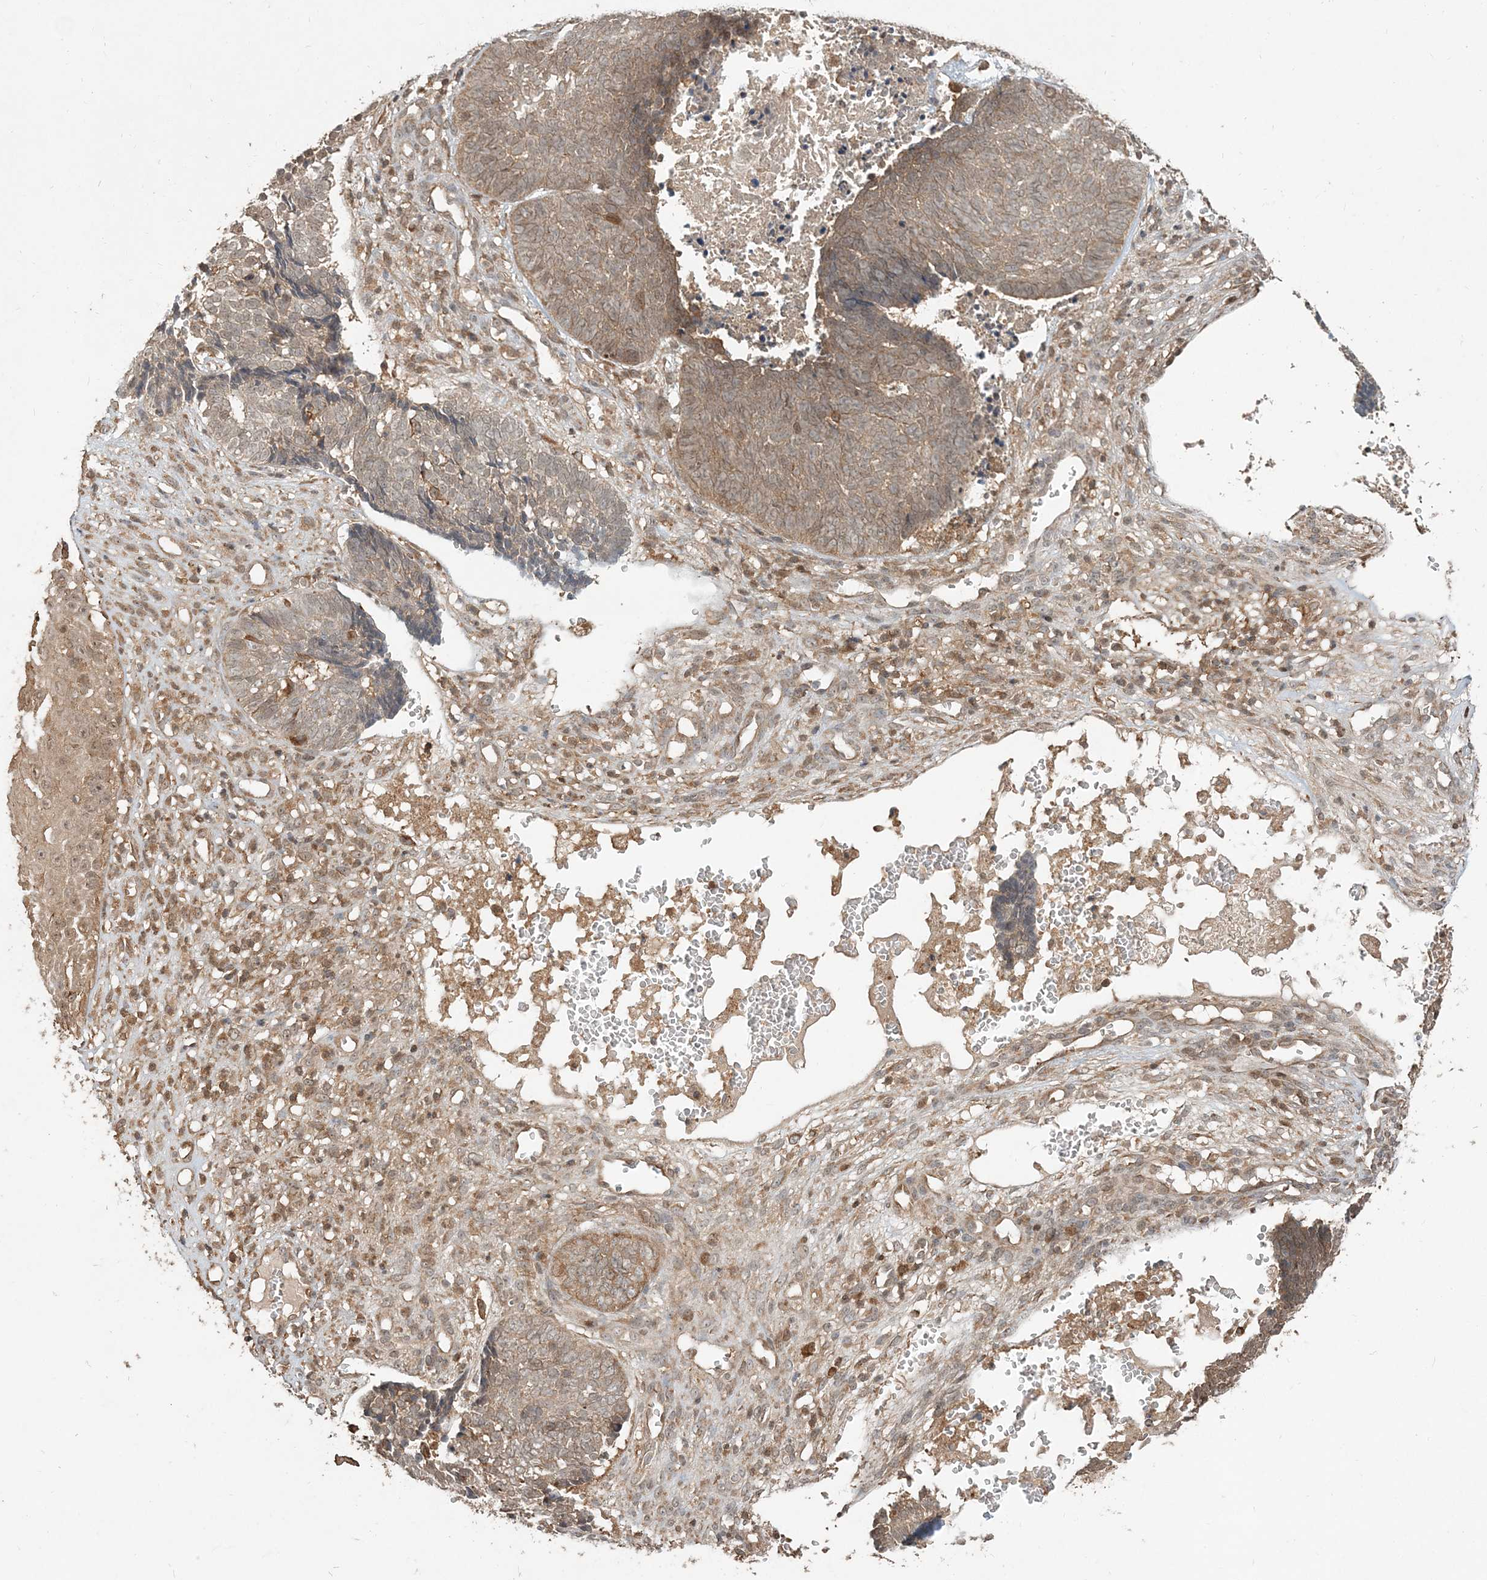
{"staining": {"intensity": "moderate", "quantity": ">75%", "location": "cytoplasmic/membranous"}, "tissue": "skin cancer", "cell_type": "Tumor cells", "image_type": "cancer", "snomed": [{"axis": "morphology", "description": "Basal cell carcinoma"}, {"axis": "topography", "description": "Skin"}], "caption": "Skin cancer (basal cell carcinoma) tissue exhibits moderate cytoplasmic/membranous positivity in approximately >75% of tumor cells, visualized by immunohistochemistry.", "gene": "CAB39", "patient": {"sex": "male", "age": 84}}